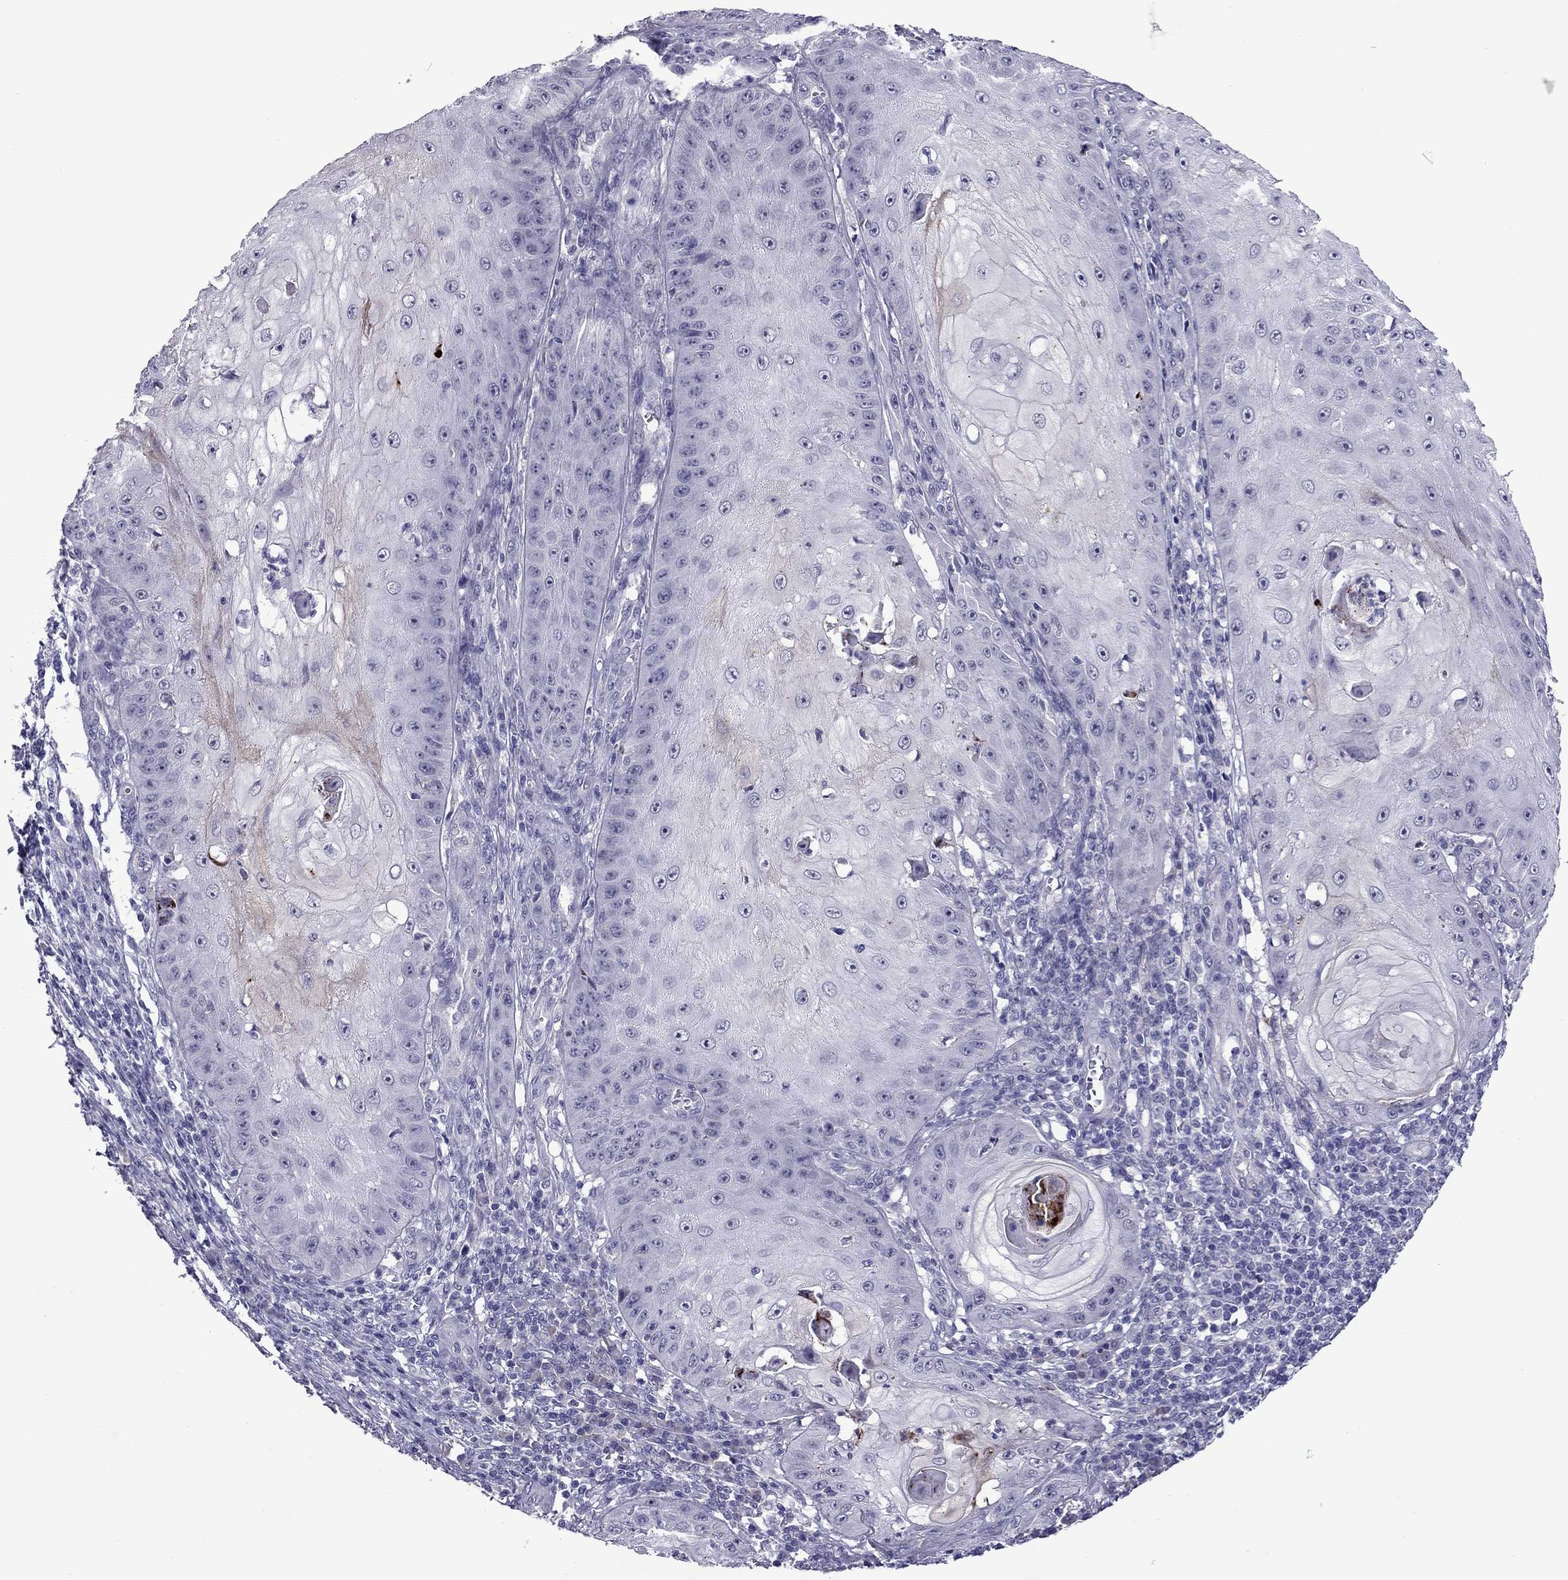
{"staining": {"intensity": "negative", "quantity": "none", "location": "none"}, "tissue": "skin cancer", "cell_type": "Tumor cells", "image_type": "cancer", "snomed": [{"axis": "morphology", "description": "Squamous cell carcinoma, NOS"}, {"axis": "topography", "description": "Skin"}], "caption": "A histopathology image of human skin cancer (squamous cell carcinoma) is negative for staining in tumor cells. (Immunohistochemistry (ihc), brightfield microscopy, high magnification).", "gene": "MYBPH", "patient": {"sex": "male", "age": 70}}